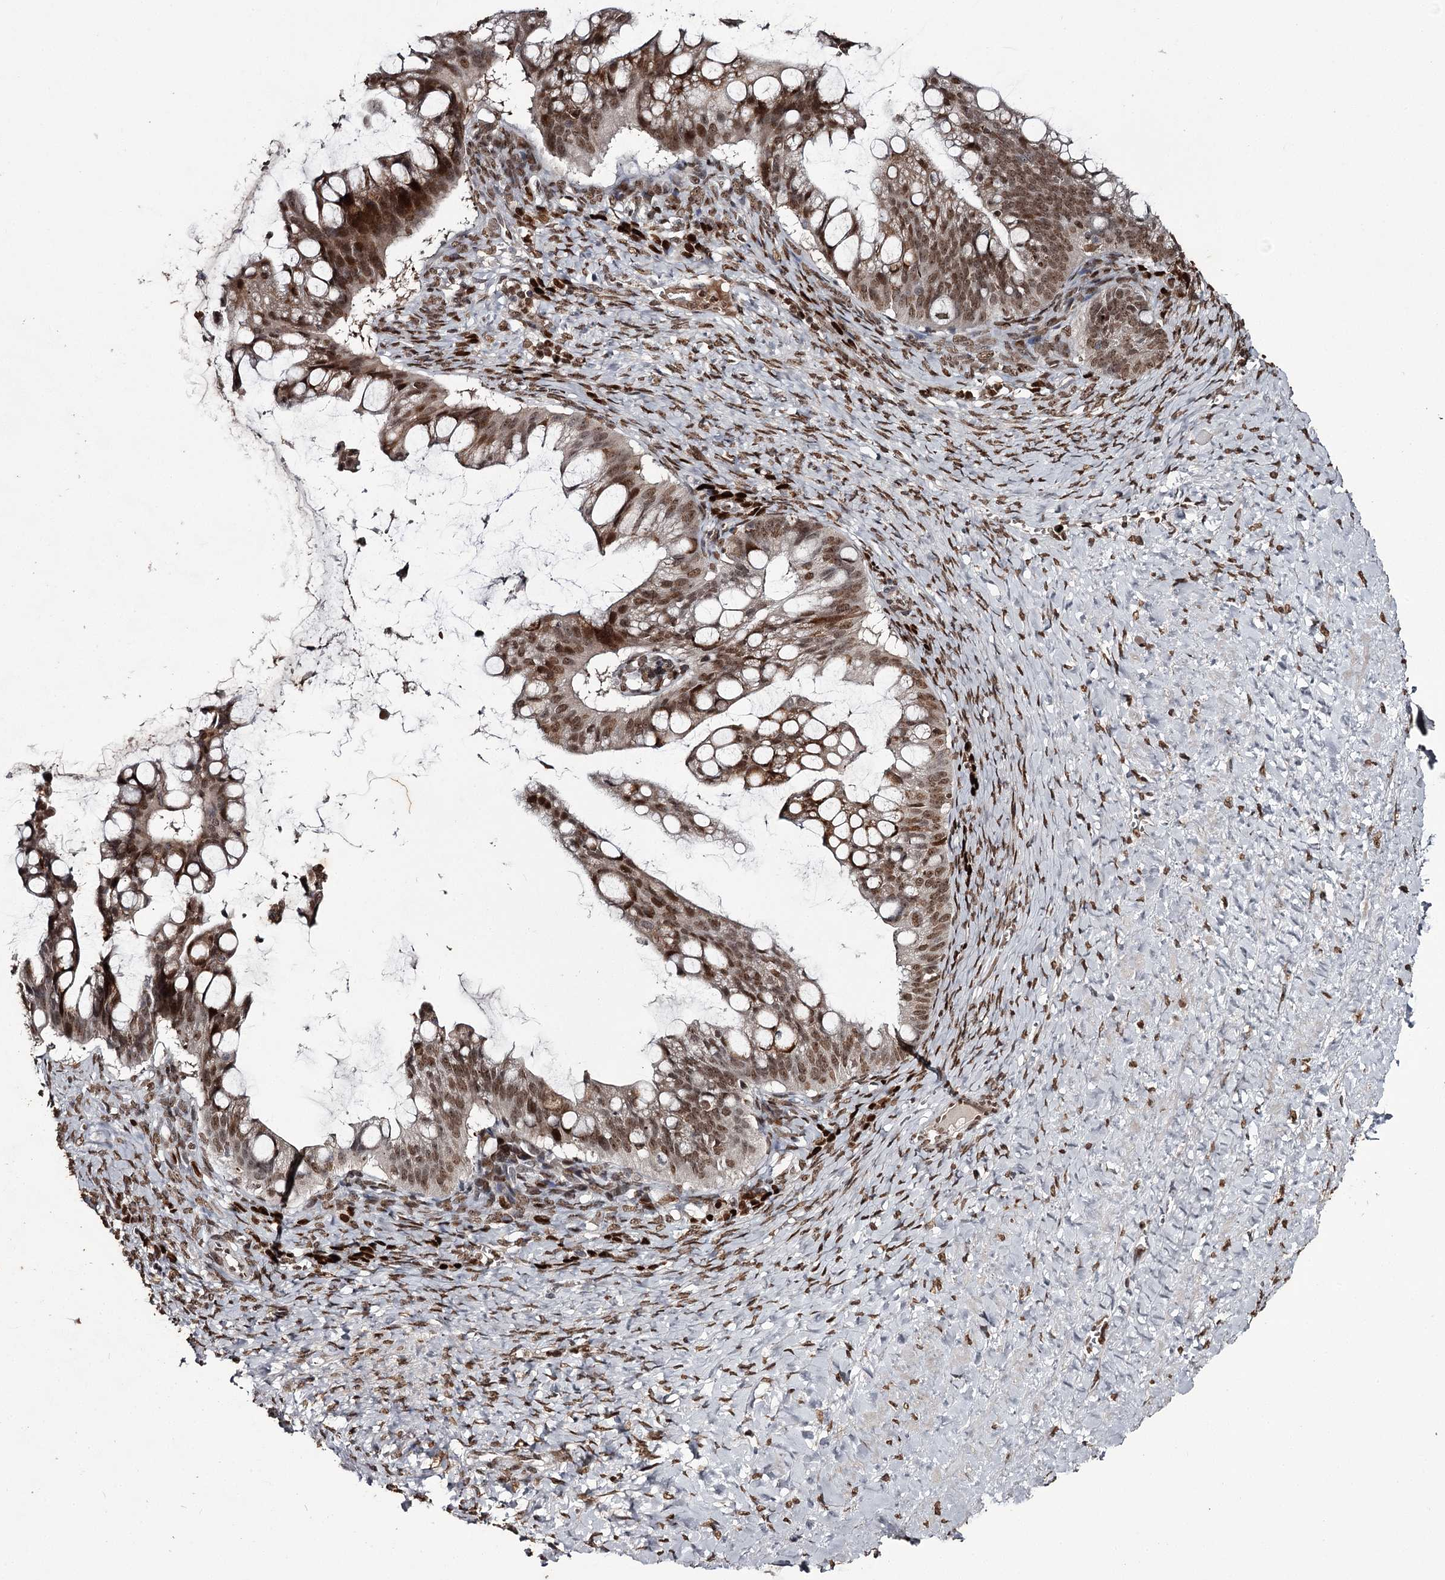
{"staining": {"intensity": "moderate", "quantity": ">75%", "location": "cytoplasmic/membranous,nuclear"}, "tissue": "ovarian cancer", "cell_type": "Tumor cells", "image_type": "cancer", "snomed": [{"axis": "morphology", "description": "Cystadenocarcinoma, mucinous, NOS"}, {"axis": "topography", "description": "Ovary"}], "caption": "Immunohistochemistry (IHC) (DAB (3,3'-diaminobenzidine)) staining of human ovarian mucinous cystadenocarcinoma reveals moderate cytoplasmic/membranous and nuclear protein positivity in approximately >75% of tumor cells. Using DAB (3,3'-diaminobenzidine) (brown) and hematoxylin (blue) stains, captured at high magnification using brightfield microscopy.", "gene": "THYN1", "patient": {"sex": "female", "age": 73}}